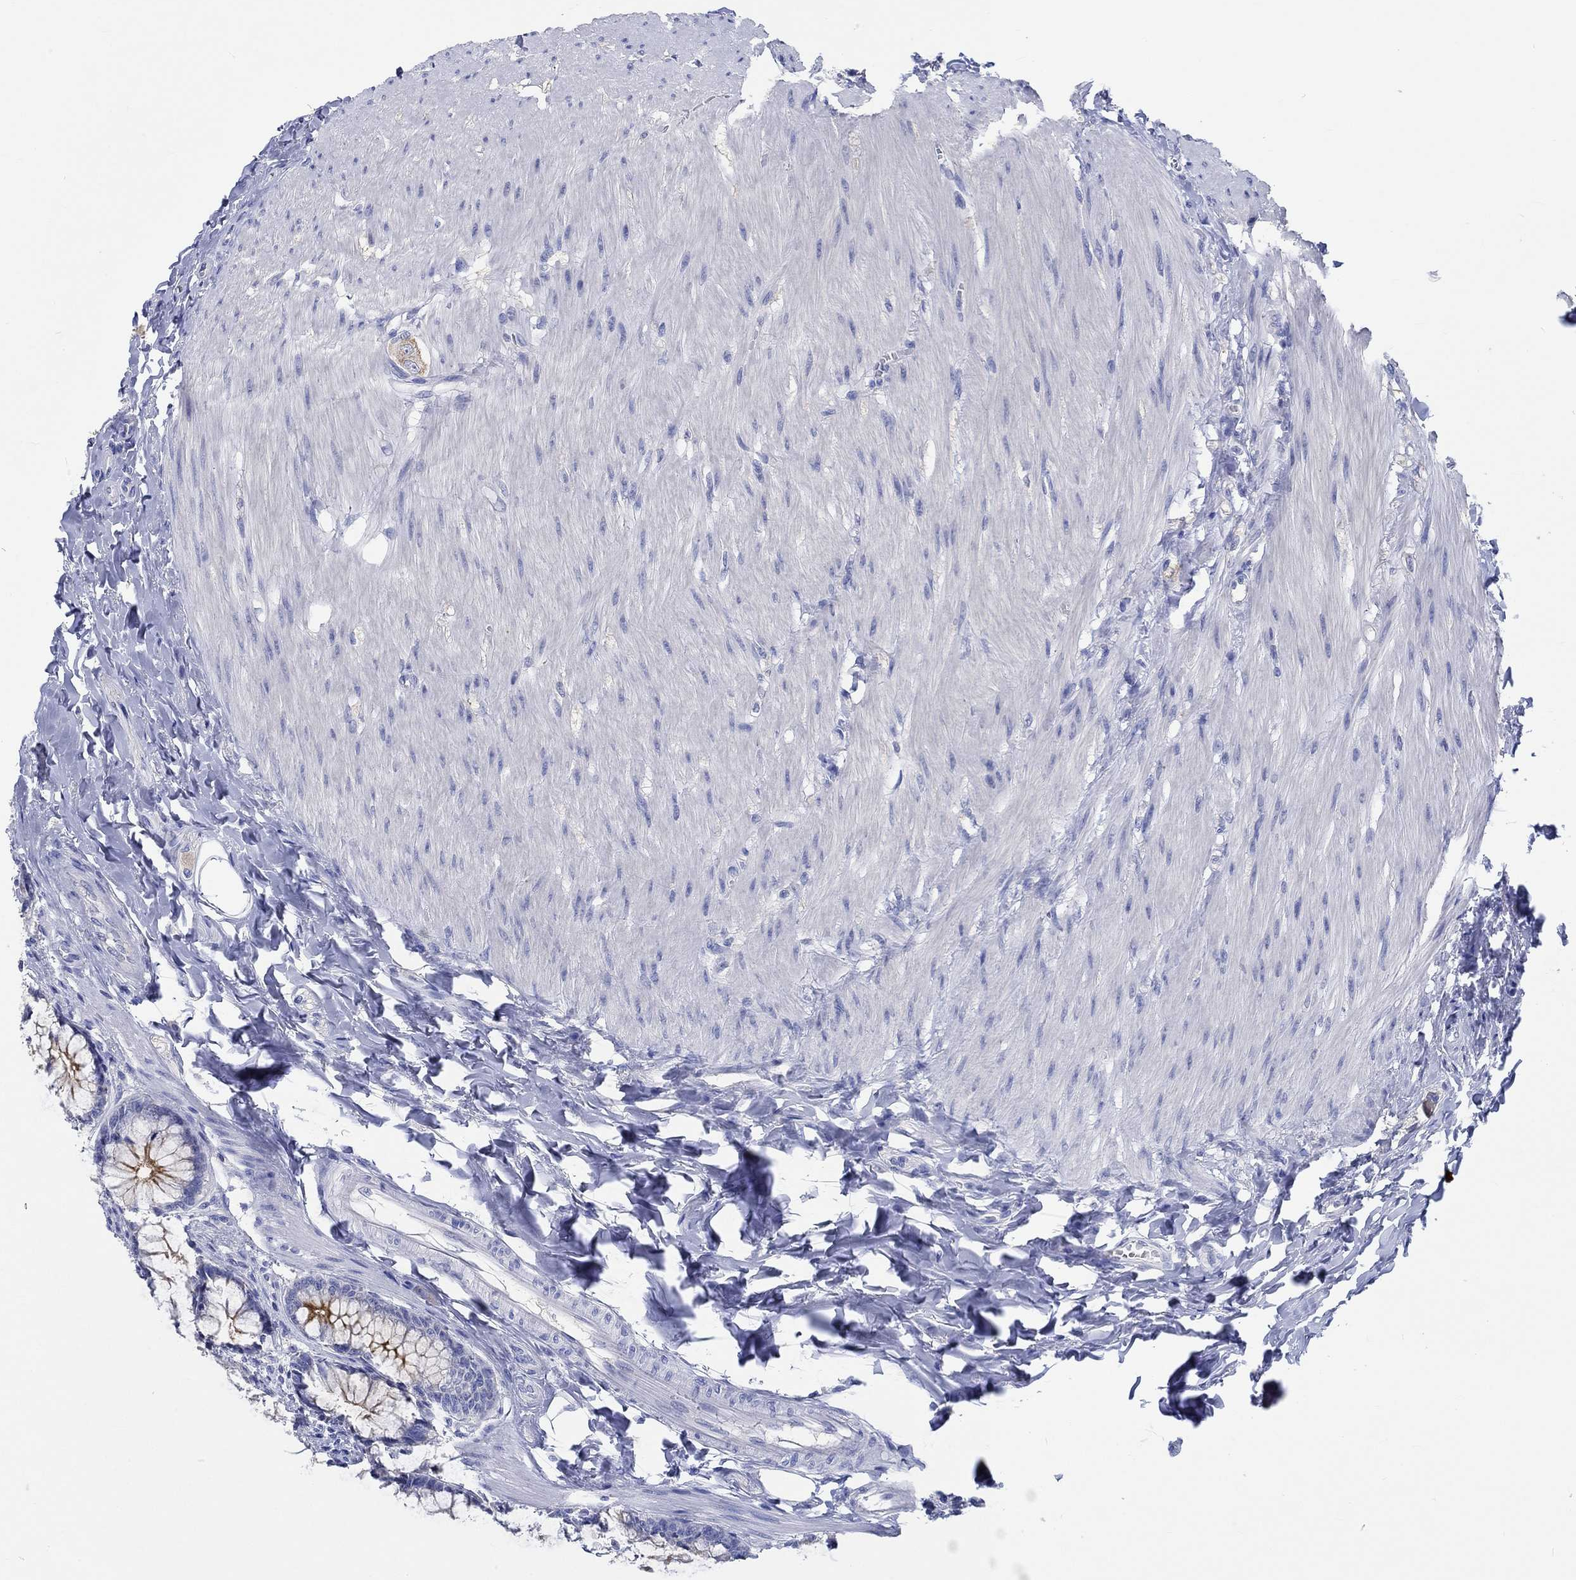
{"staining": {"intensity": "negative", "quantity": "none", "location": "none"}, "tissue": "colon", "cell_type": "Endothelial cells", "image_type": "normal", "snomed": [{"axis": "morphology", "description": "Normal tissue, NOS"}, {"axis": "topography", "description": "Colon"}], "caption": "A high-resolution photomicrograph shows immunohistochemistry (IHC) staining of unremarkable colon, which displays no significant positivity in endothelial cells. (Brightfield microscopy of DAB immunohistochemistry (IHC) at high magnification).", "gene": "KCNA1", "patient": {"sex": "female", "age": 65}}